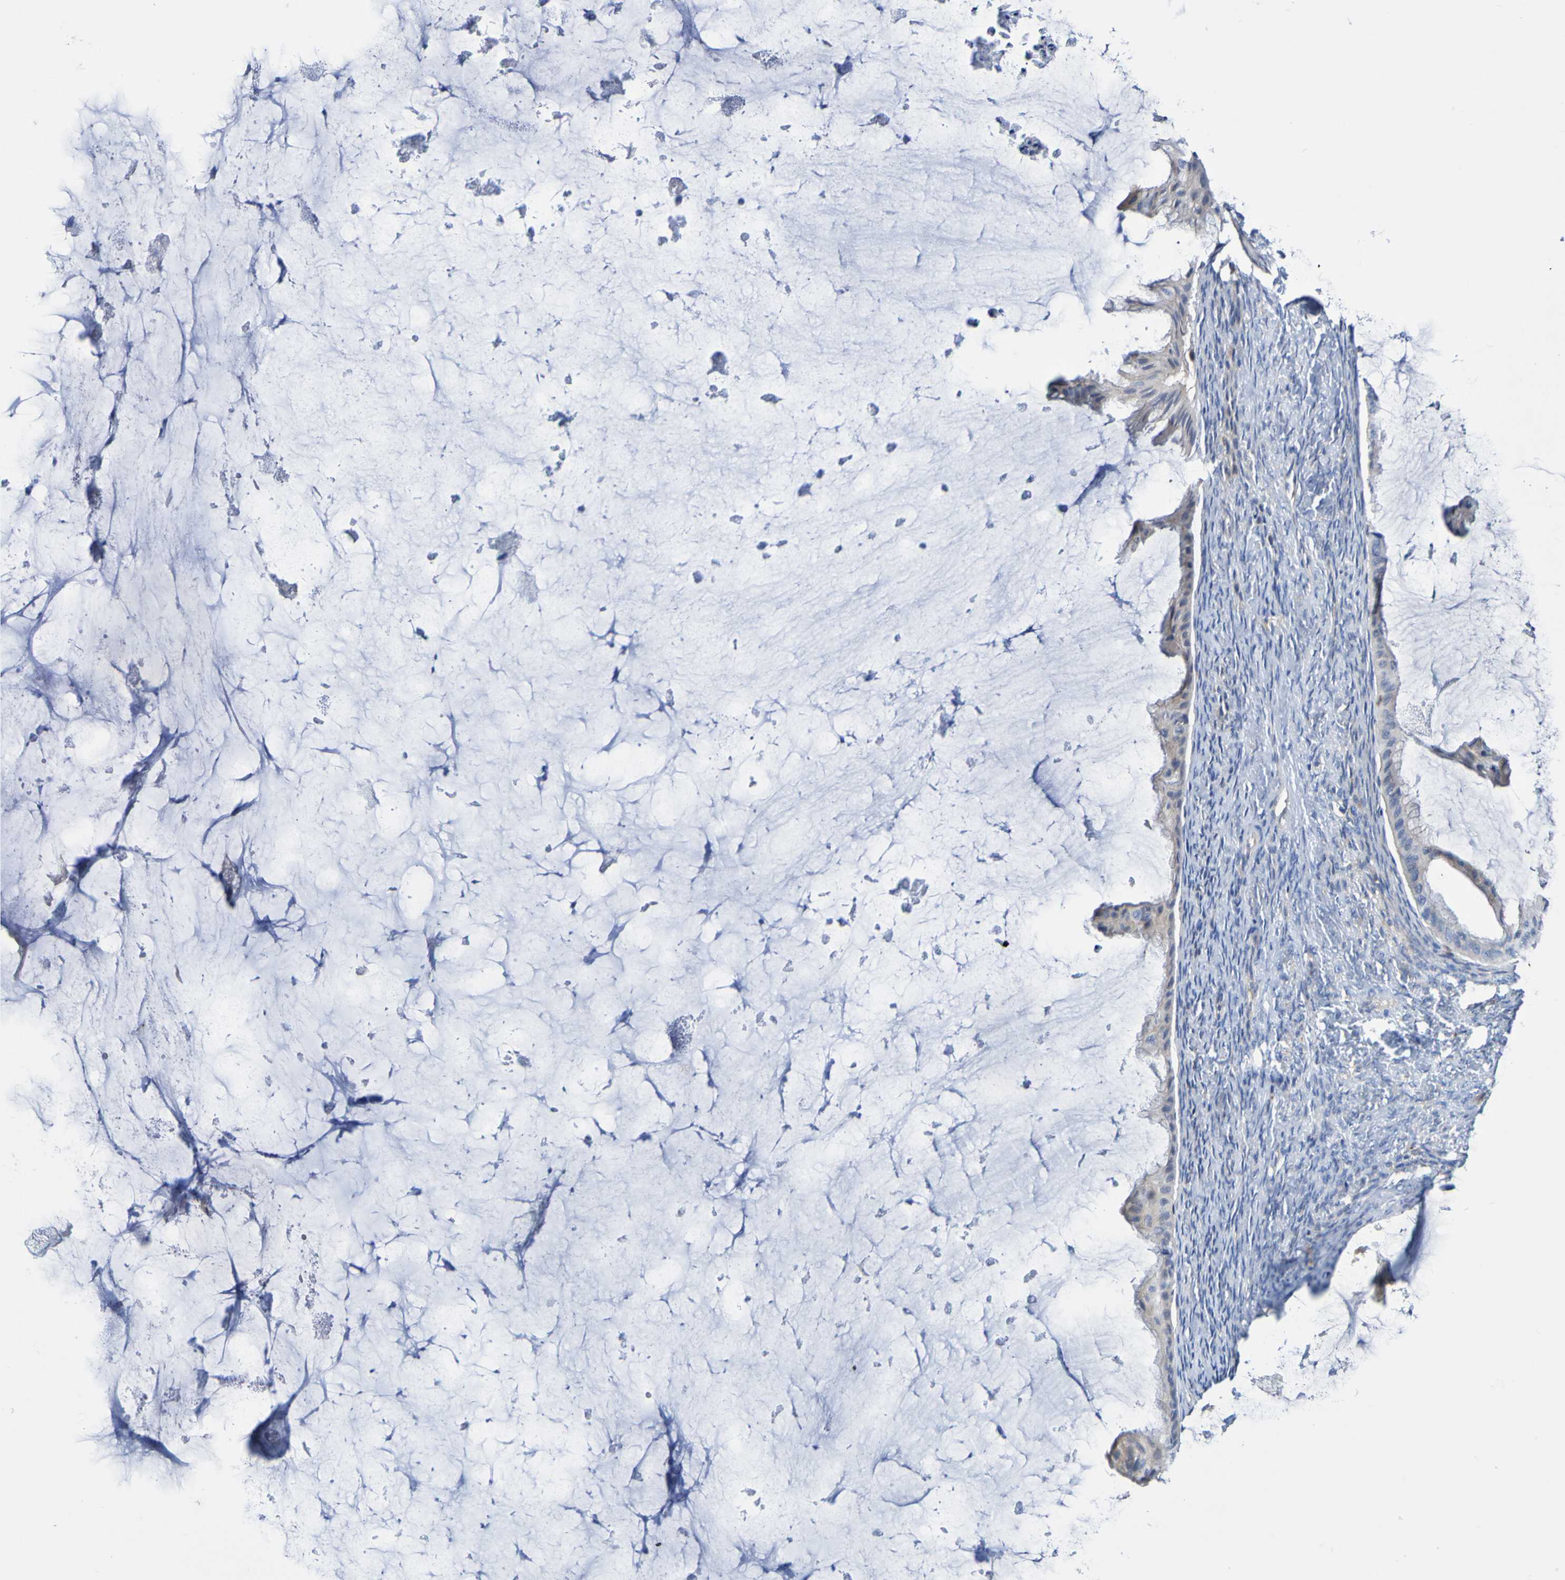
{"staining": {"intensity": "weak", "quantity": "25%-75%", "location": "cytoplasmic/membranous"}, "tissue": "ovarian cancer", "cell_type": "Tumor cells", "image_type": "cancer", "snomed": [{"axis": "morphology", "description": "Cystadenocarcinoma, mucinous, NOS"}, {"axis": "topography", "description": "Ovary"}], "caption": "This photomicrograph exhibits ovarian mucinous cystadenocarcinoma stained with immunohistochemistry to label a protein in brown. The cytoplasmic/membranous of tumor cells show weak positivity for the protein. Nuclei are counter-stained blue.", "gene": "ACVR1C", "patient": {"sex": "female", "age": 61}}